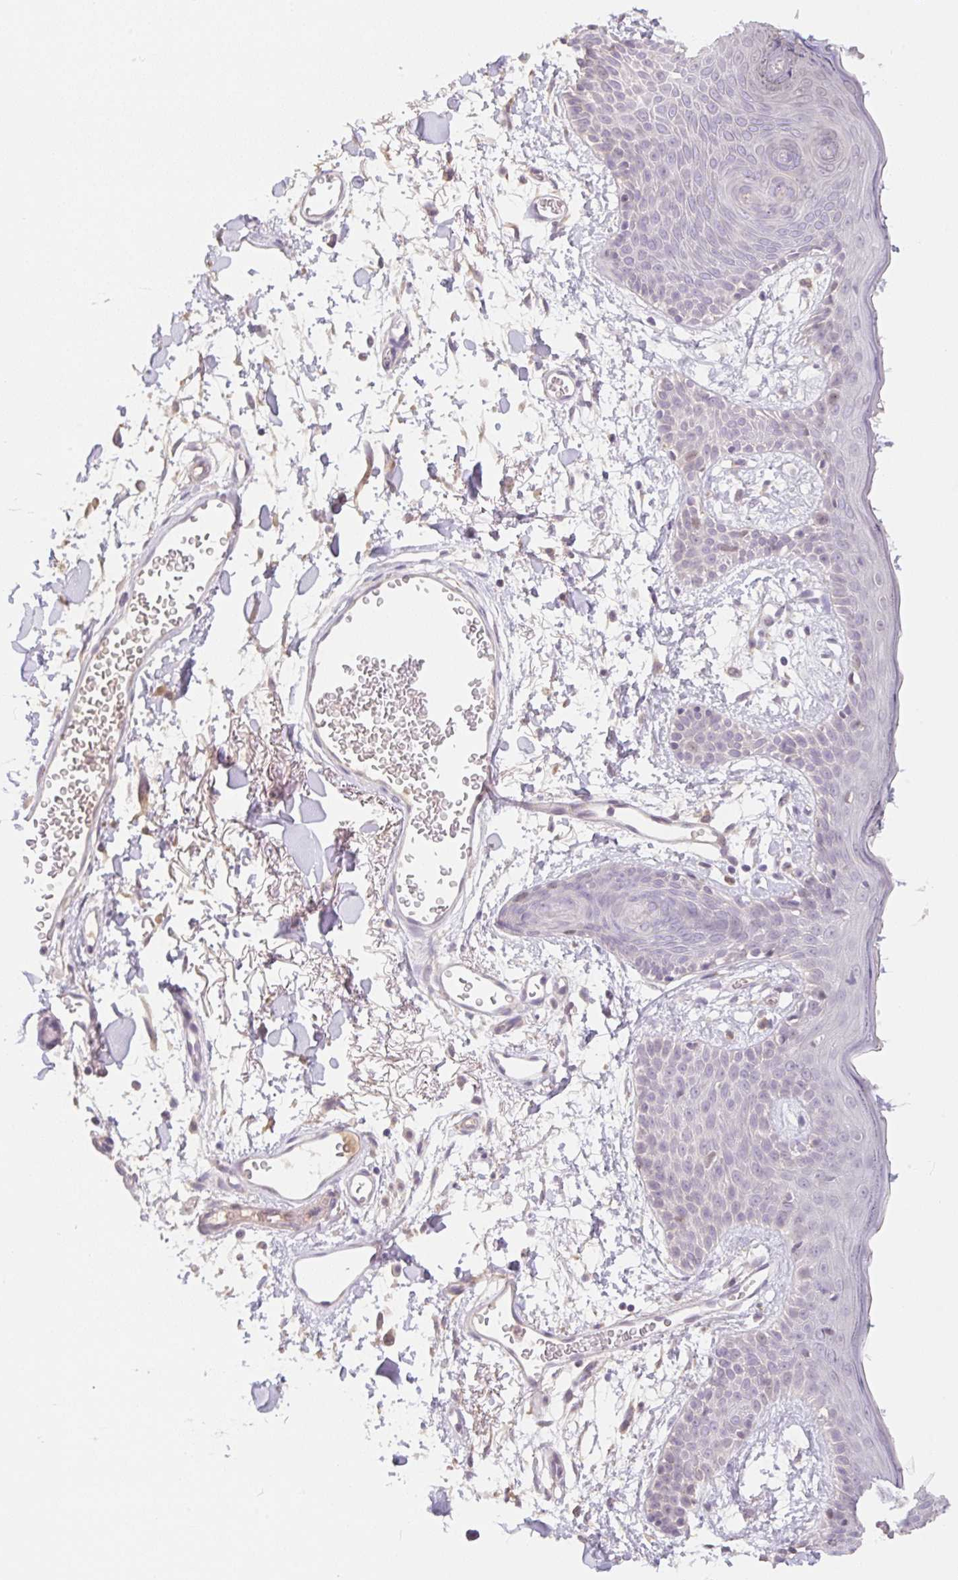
{"staining": {"intensity": "negative", "quantity": "none", "location": "none"}, "tissue": "skin", "cell_type": "Fibroblasts", "image_type": "normal", "snomed": [{"axis": "morphology", "description": "Normal tissue, NOS"}, {"axis": "topography", "description": "Skin"}], "caption": "Immunohistochemistry image of unremarkable skin stained for a protein (brown), which displays no positivity in fibroblasts.", "gene": "MIA2", "patient": {"sex": "male", "age": 79}}